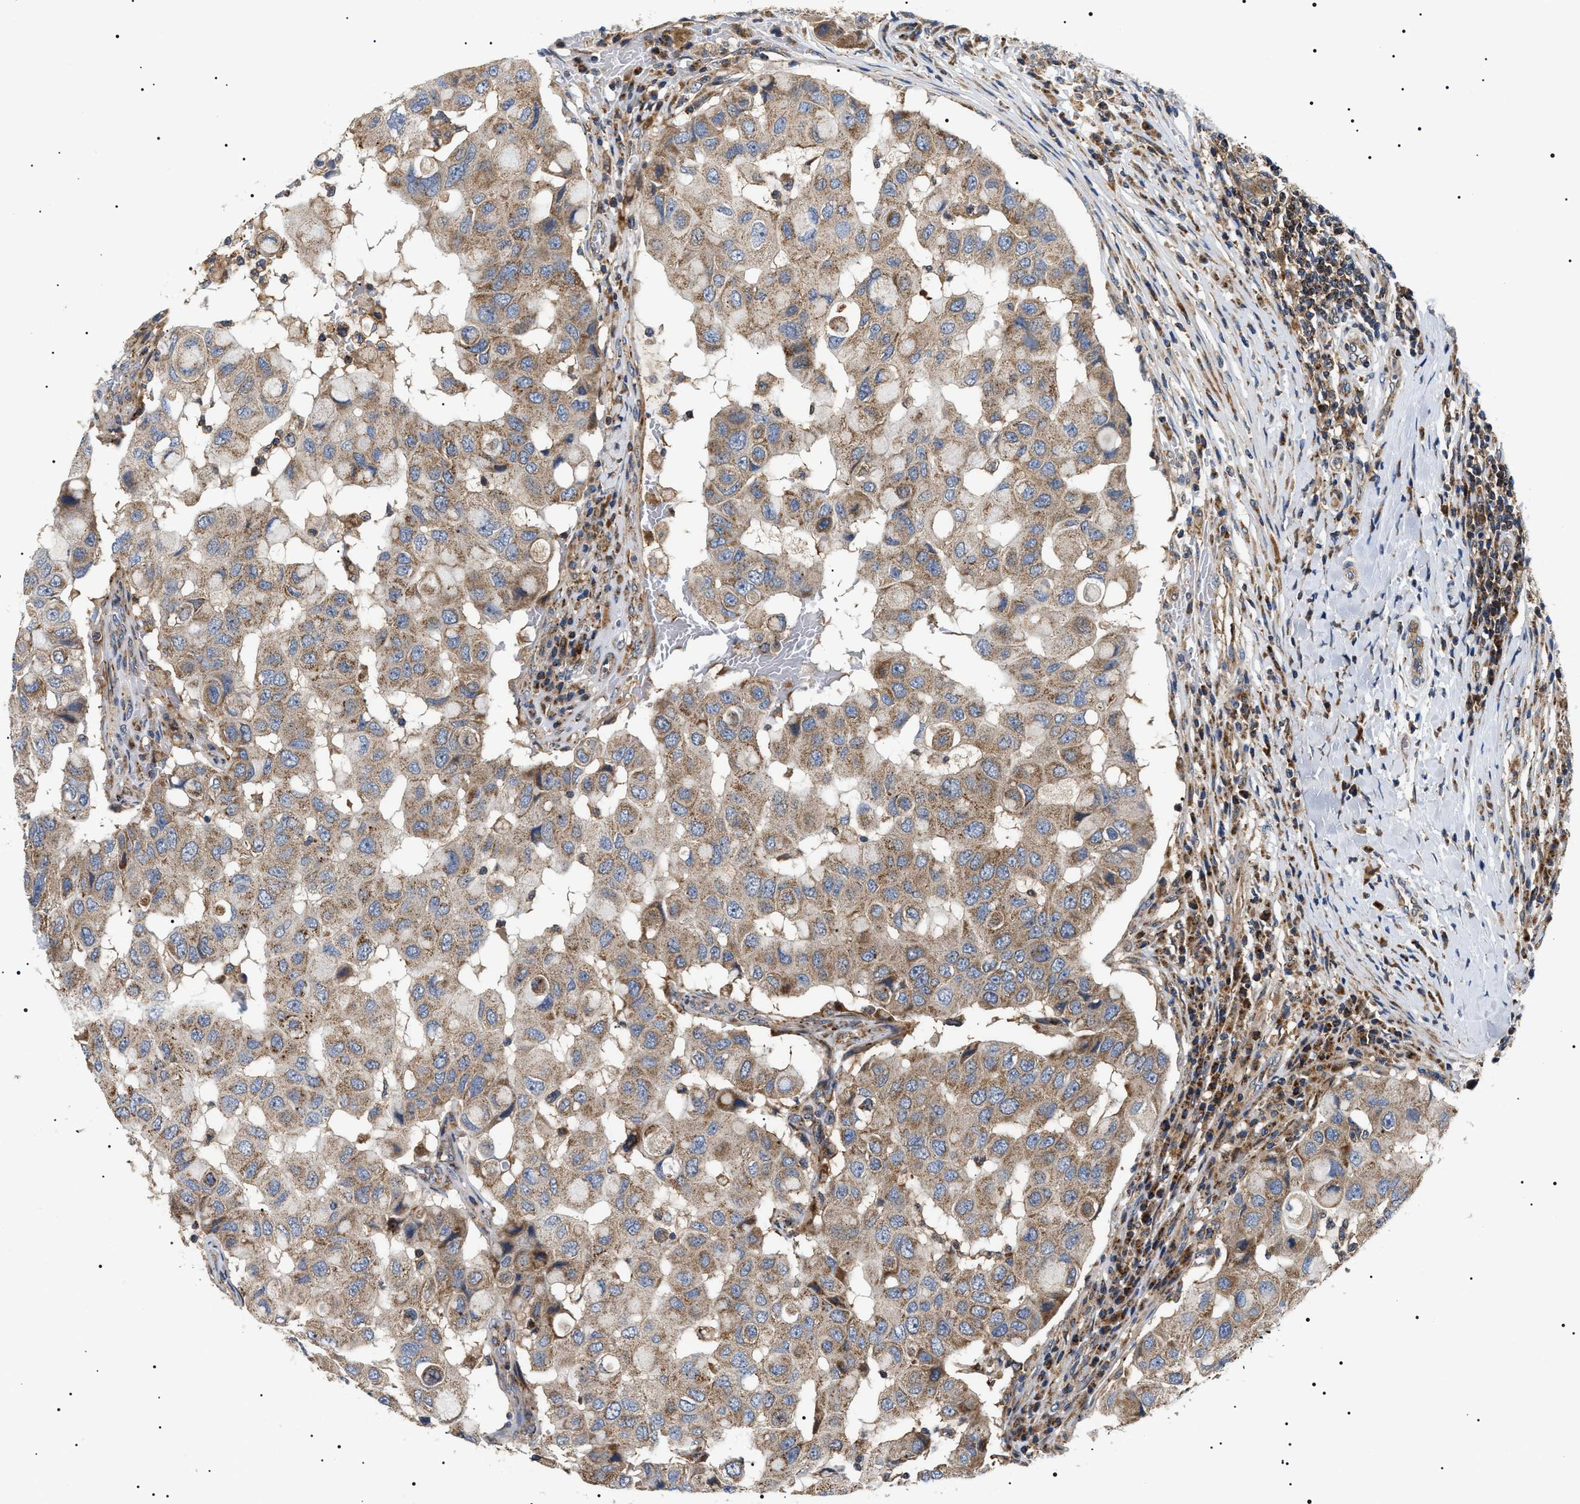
{"staining": {"intensity": "moderate", "quantity": ">75%", "location": "cytoplasmic/membranous"}, "tissue": "breast cancer", "cell_type": "Tumor cells", "image_type": "cancer", "snomed": [{"axis": "morphology", "description": "Duct carcinoma"}, {"axis": "topography", "description": "Breast"}], "caption": "Human breast cancer stained with a protein marker shows moderate staining in tumor cells.", "gene": "OXSM", "patient": {"sex": "female", "age": 27}}